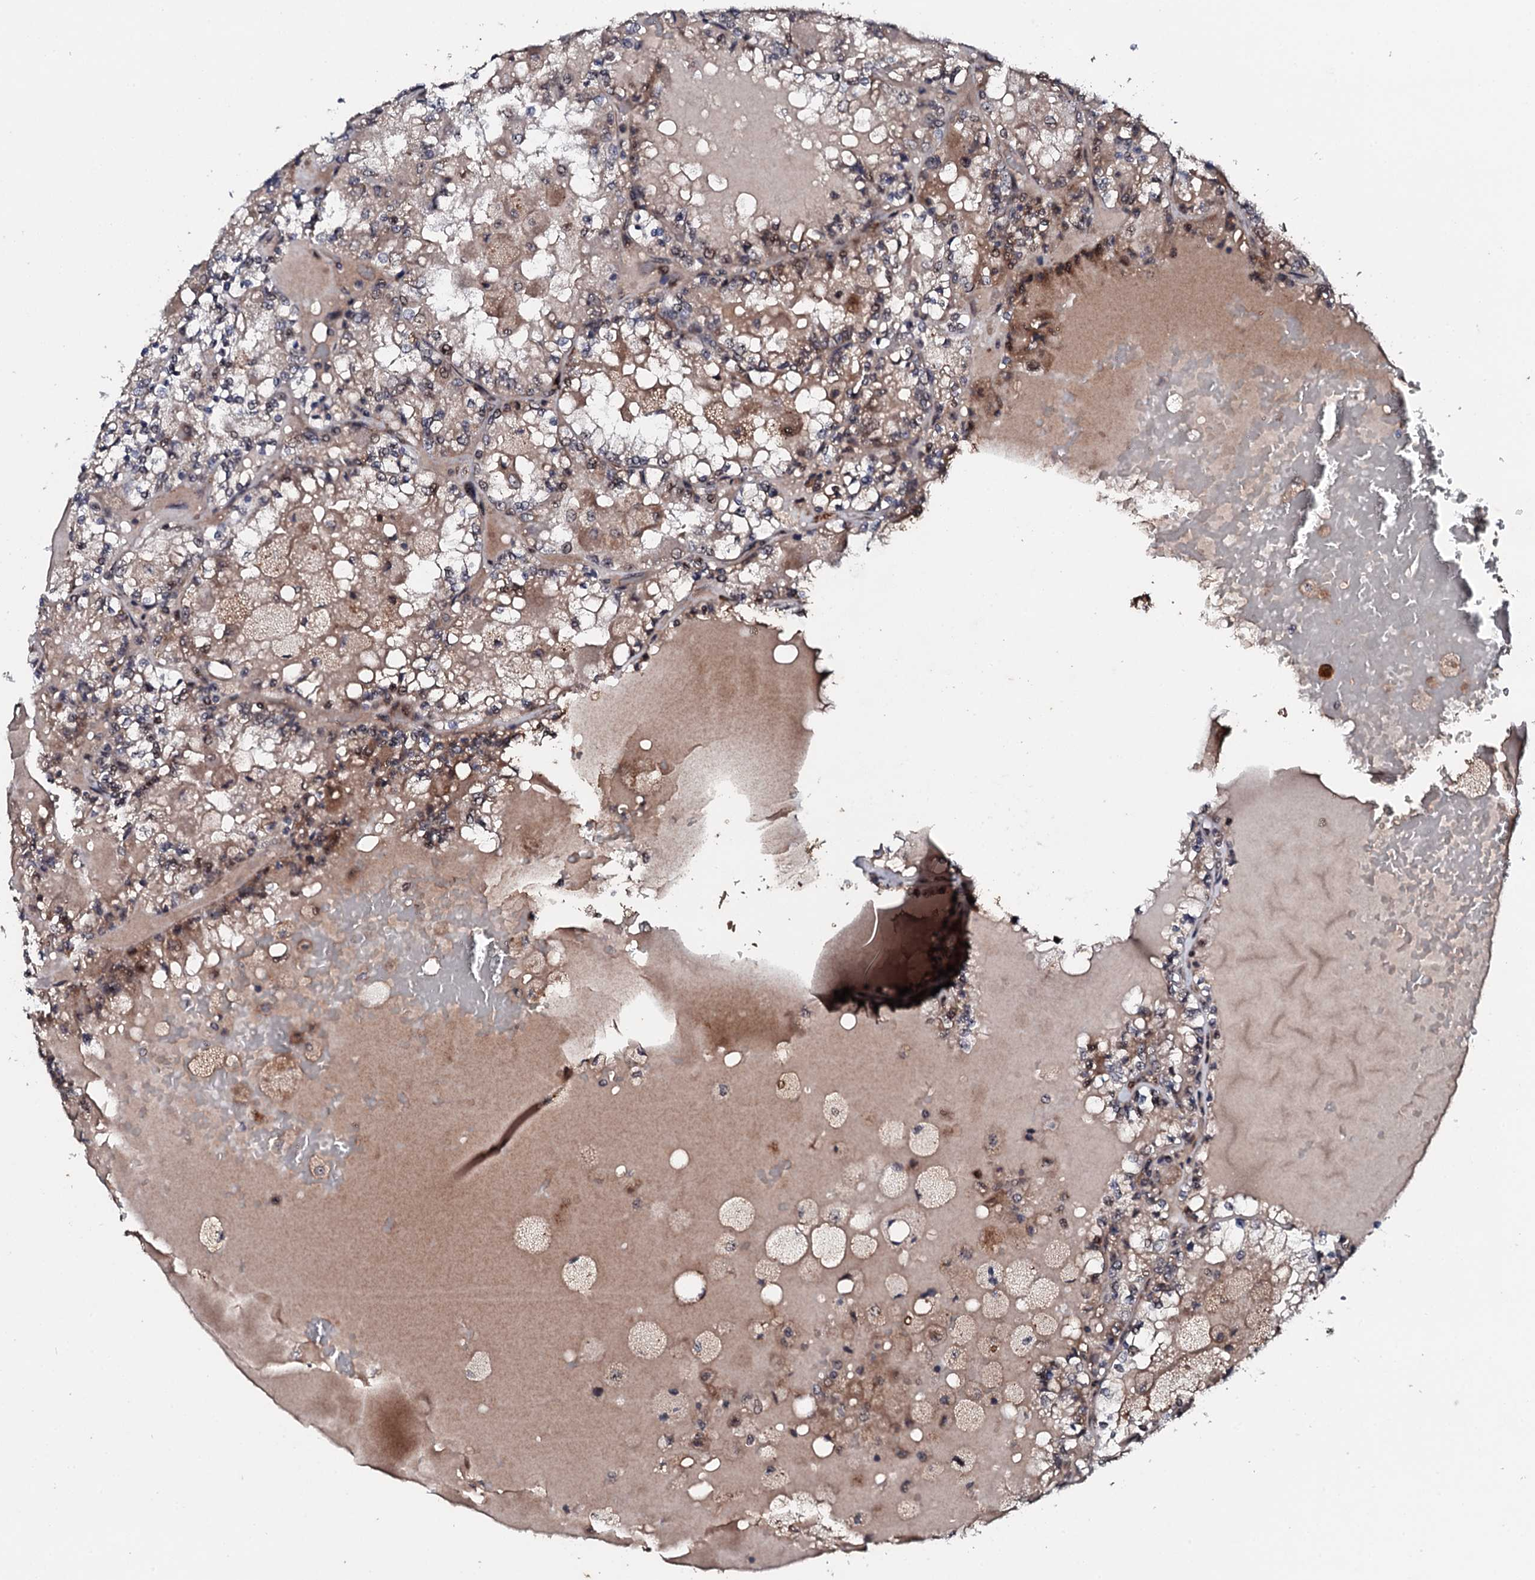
{"staining": {"intensity": "moderate", "quantity": "<25%", "location": "nuclear"}, "tissue": "renal cancer", "cell_type": "Tumor cells", "image_type": "cancer", "snomed": [{"axis": "morphology", "description": "Adenocarcinoma, NOS"}, {"axis": "topography", "description": "Kidney"}], "caption": "Tumor cells display low levels of moderate nuclear staining in approximately <25% of cells in renal cancer.", "gene": "FAM111A", "patient": {"sex": "female", "age": 56}}